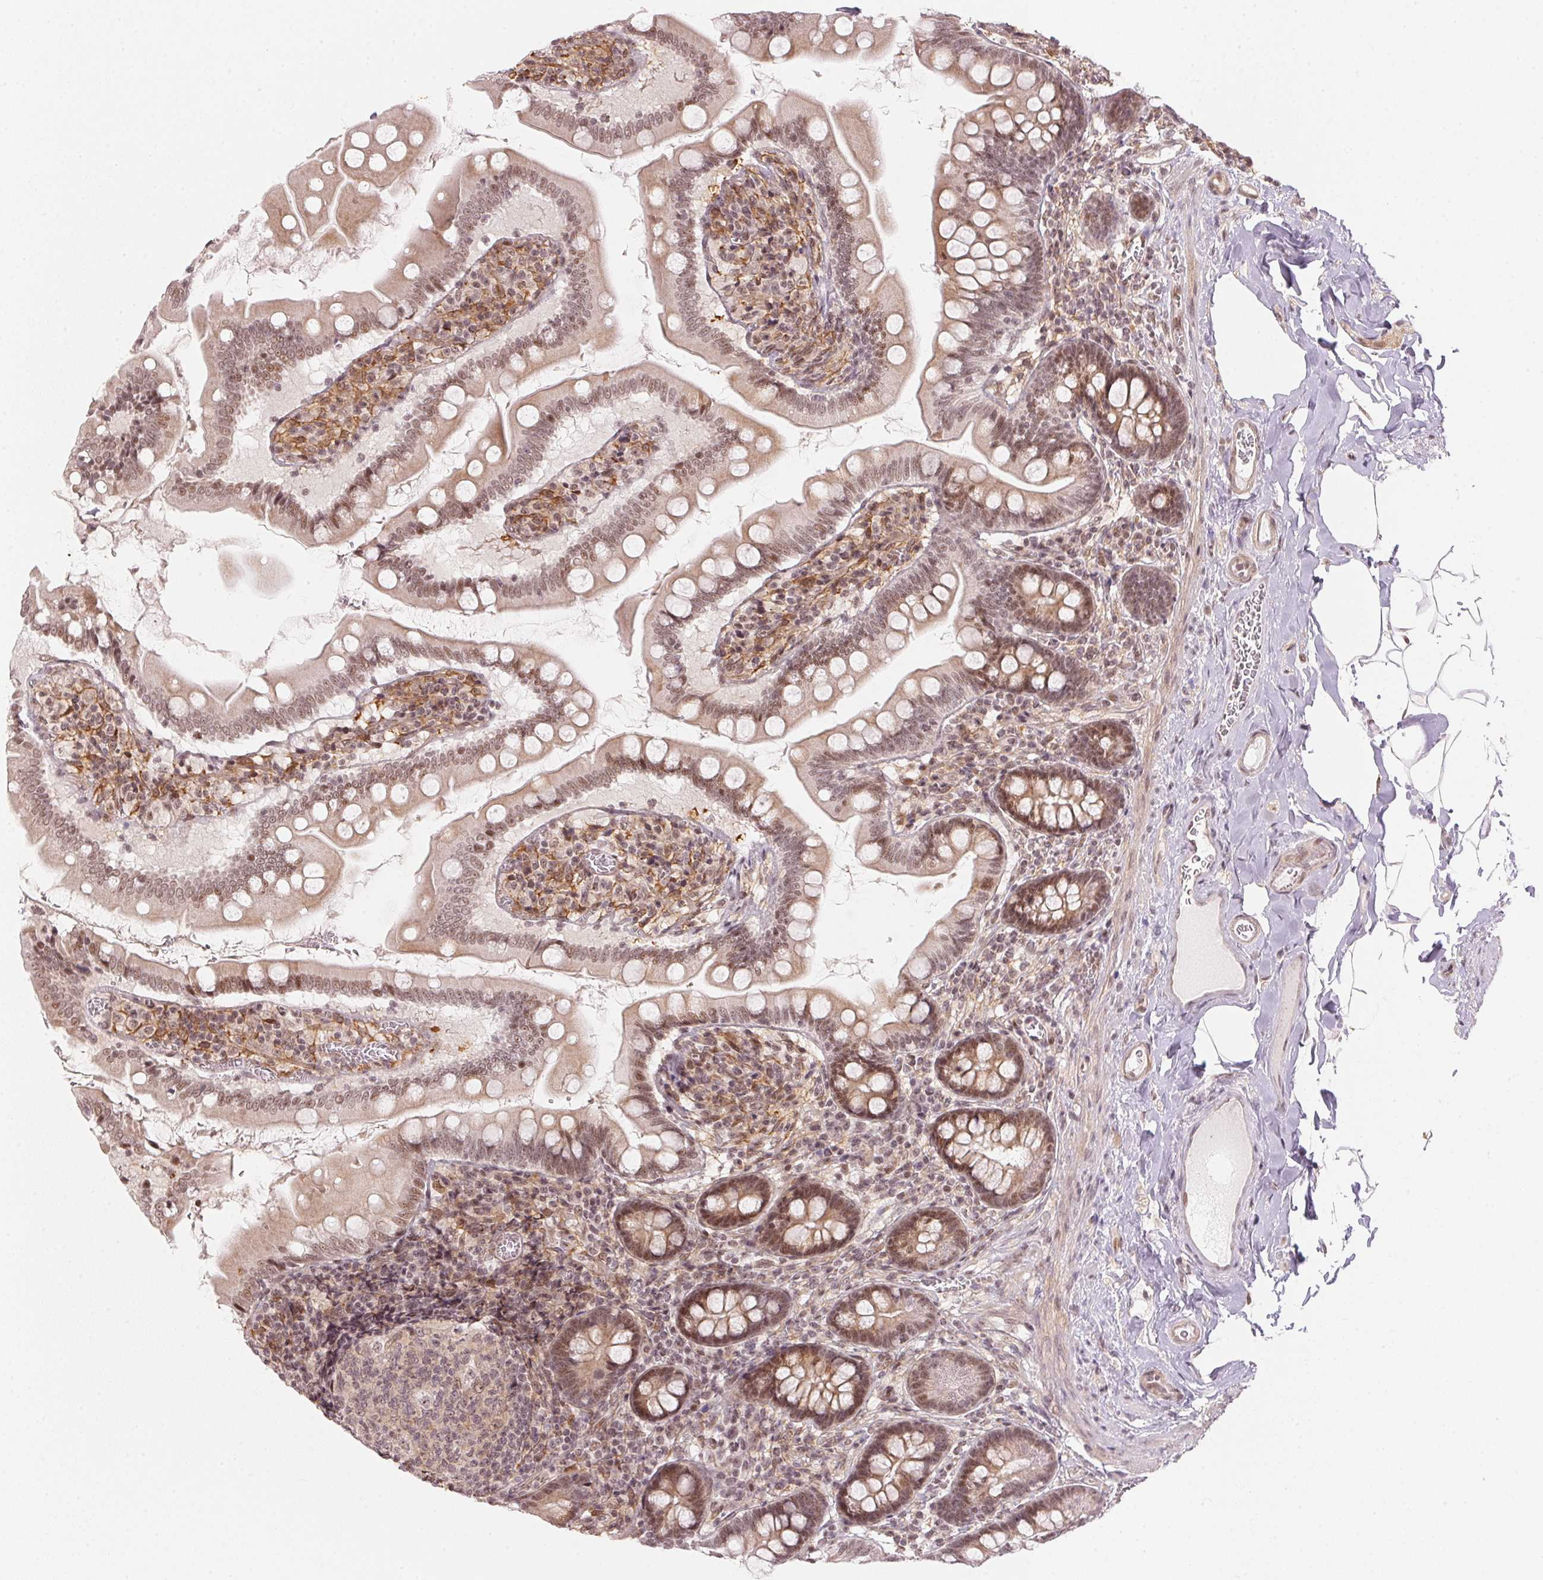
{"staining": {"intensity": "moderate", "quantity": ">75%", "location": "cytoplasmic/membranous,nuclear"}, "tissue": "small intestine", "cell_type": "Glandular cells", "image_type": "normal", "snomed": [{"axis": "morphology", "description": "Normal tissue, NOS"}, {"axis": "topography", "description": "Small intestine"}], "caption": "Moderate cytoplasmic/membranous,nuclear positivity for a protein is identified in approximately >75% of glandular cells of benign small intestine using IHC.", "gene": "KAT6A", "patient": {"sex": "female", "age": 56}}